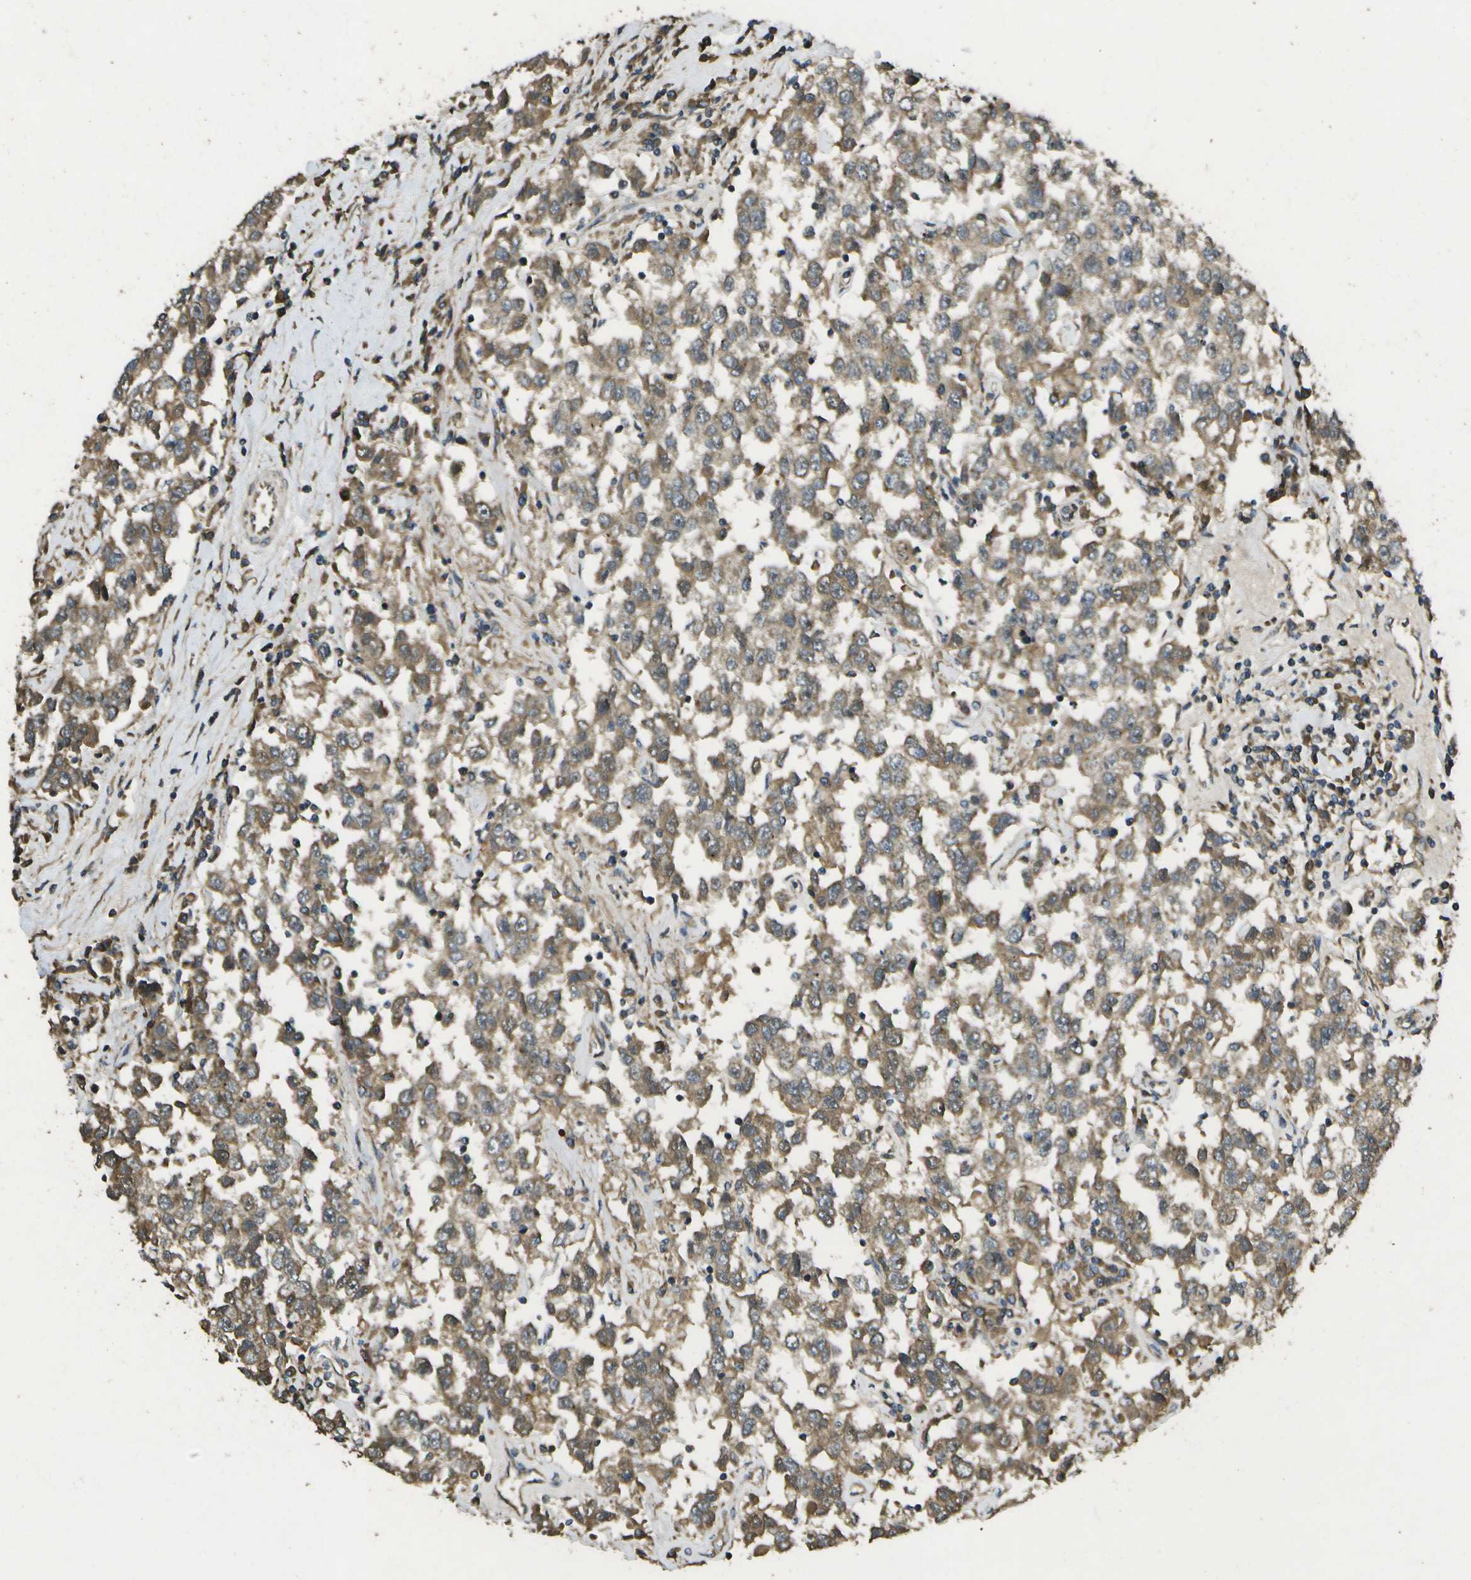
{"staining": {"intensity": "moderate", "quantity": ">75%", "location": "cytoplasmic/membranous"}, "tissue": "testis cancer", "cell_type": "Tumor cells", "image_type": "cancer", "snomed": [{"axis": "morphology", "description": "Seminoma, NOS"}, {"axis": "topography", "description": "Testis"}], "caption": "High-power microscopy captured an immunohistochemistry (IHC) photomicrograph of testis cancer (seminoma), revealing moderate cytoplasmic/membranous staining in about >75% of tumor cells. The staining was performed using DAB (3,3'-diaminobenzidine) to visualize the protein expression in brown, while the nuclei were stained in blue with hematoxylin (Magnification: 20x).", "gene": "HFE", "patient": {"sex": "male", "age": 41}}